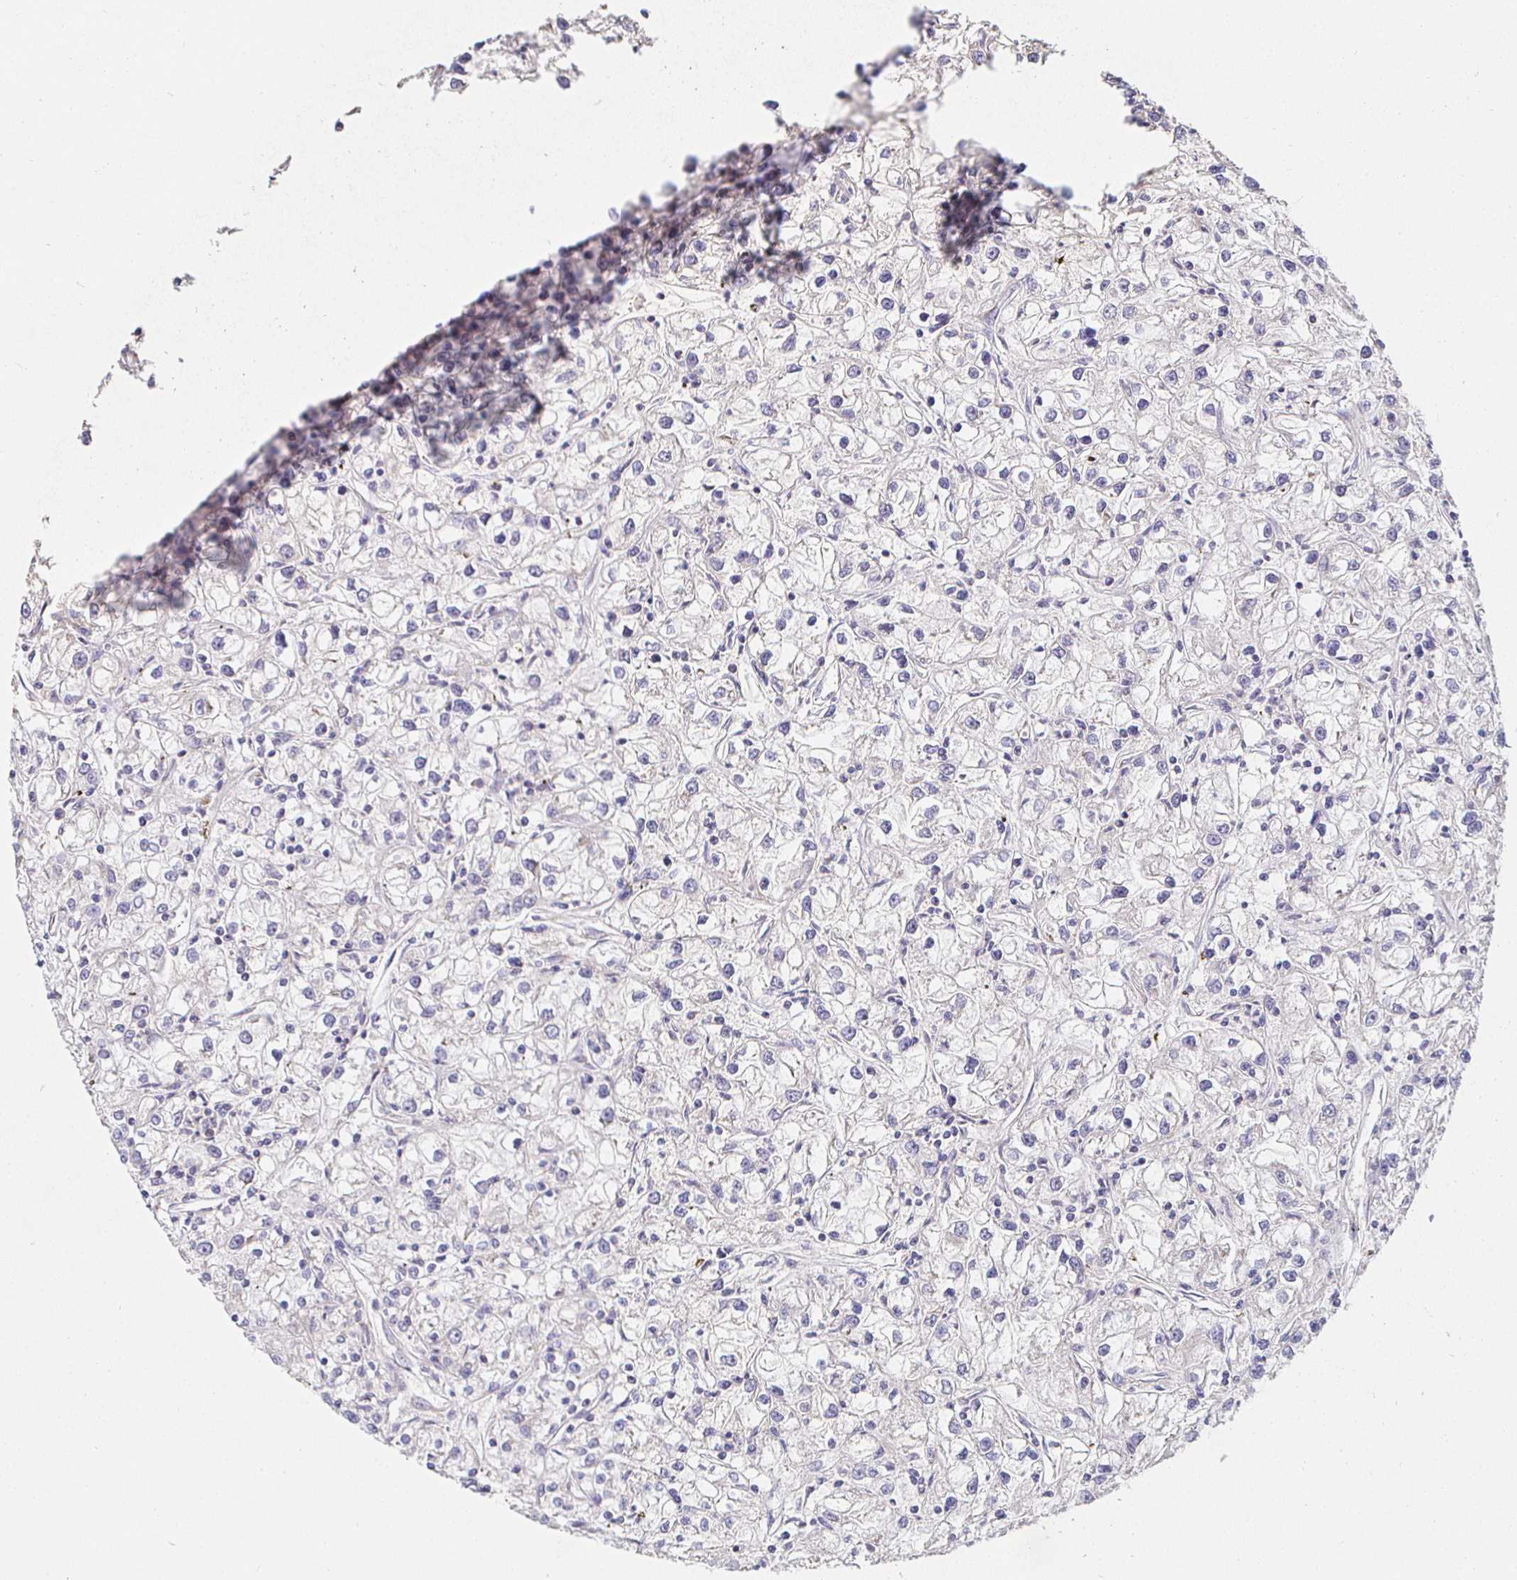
{"staining": {"intensity": "weak", "quantity": "<25%", "location": "cytoplasmic/membranous"}, "tissue": "renal cancer", "cell_type": "Tumor cells", "image_type": "cancer", "snomed": [{"axis": "morphology", "description": "Adenocarcinoma, NOS"}, {"axis": "topography", "description": "Kidney"}], "caption": "Image shows no protein expression in tumor cells of renal adenocarcinoma tissue.", "gene": "IRAK1", "patient": {"sex": "female", "age": 59}}